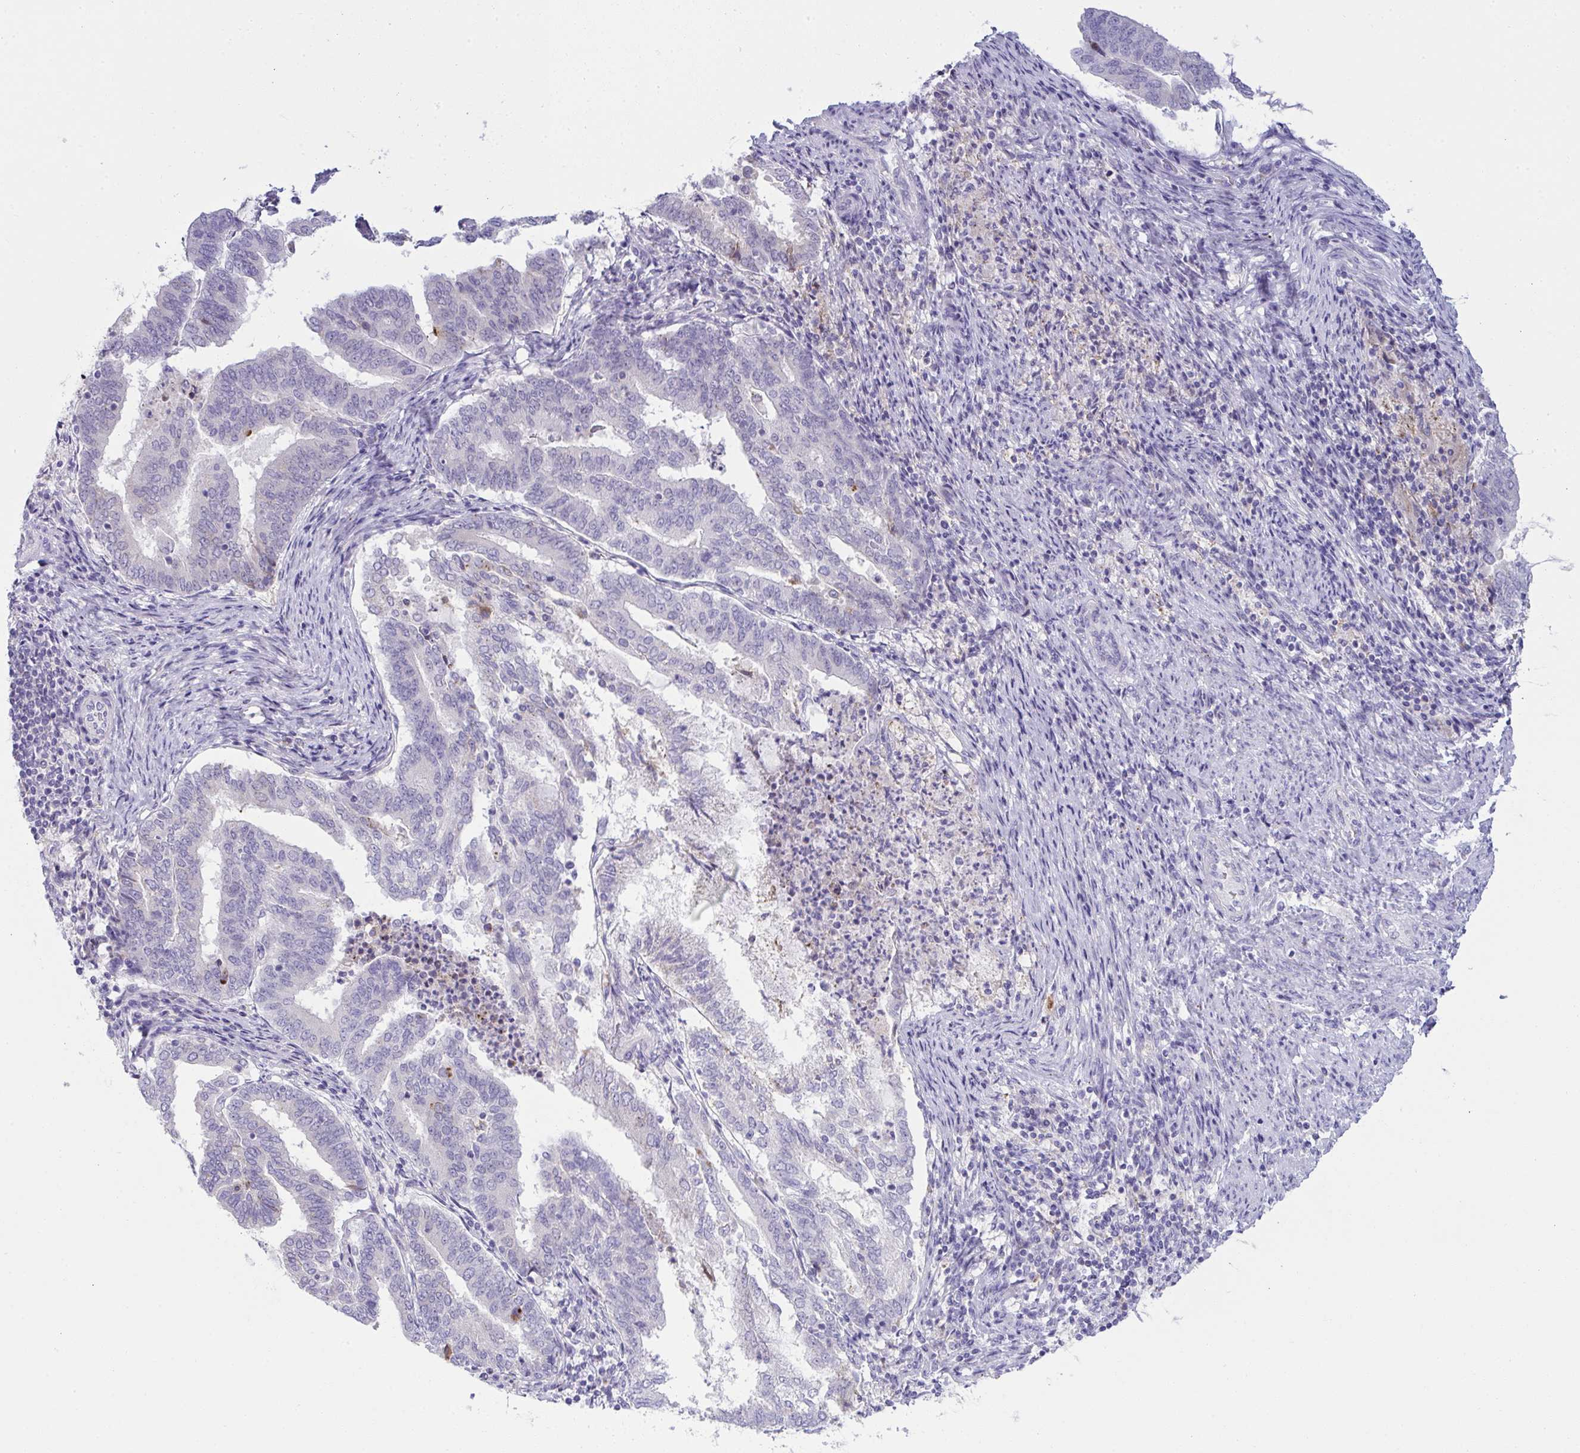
{"staining": {"intensity": "negative", "quantity": "none", "location": "none"}, "tissue": "endometrial cancer", "cell_type": "Tumor cells", "image_type": "cancer", "snomed": [{"axis": "morphology", "description": "Adenocarcinoma, NOS"}, {"axis": "topography", "description": "Endometrium"}], "caption": "This is a micrograph of IHC staining of endometrial adenocarcinoma, which shows no positivity in tumor cells.", "gene": "RGPD5", "patient": {"sex": "female", "age": 80}}